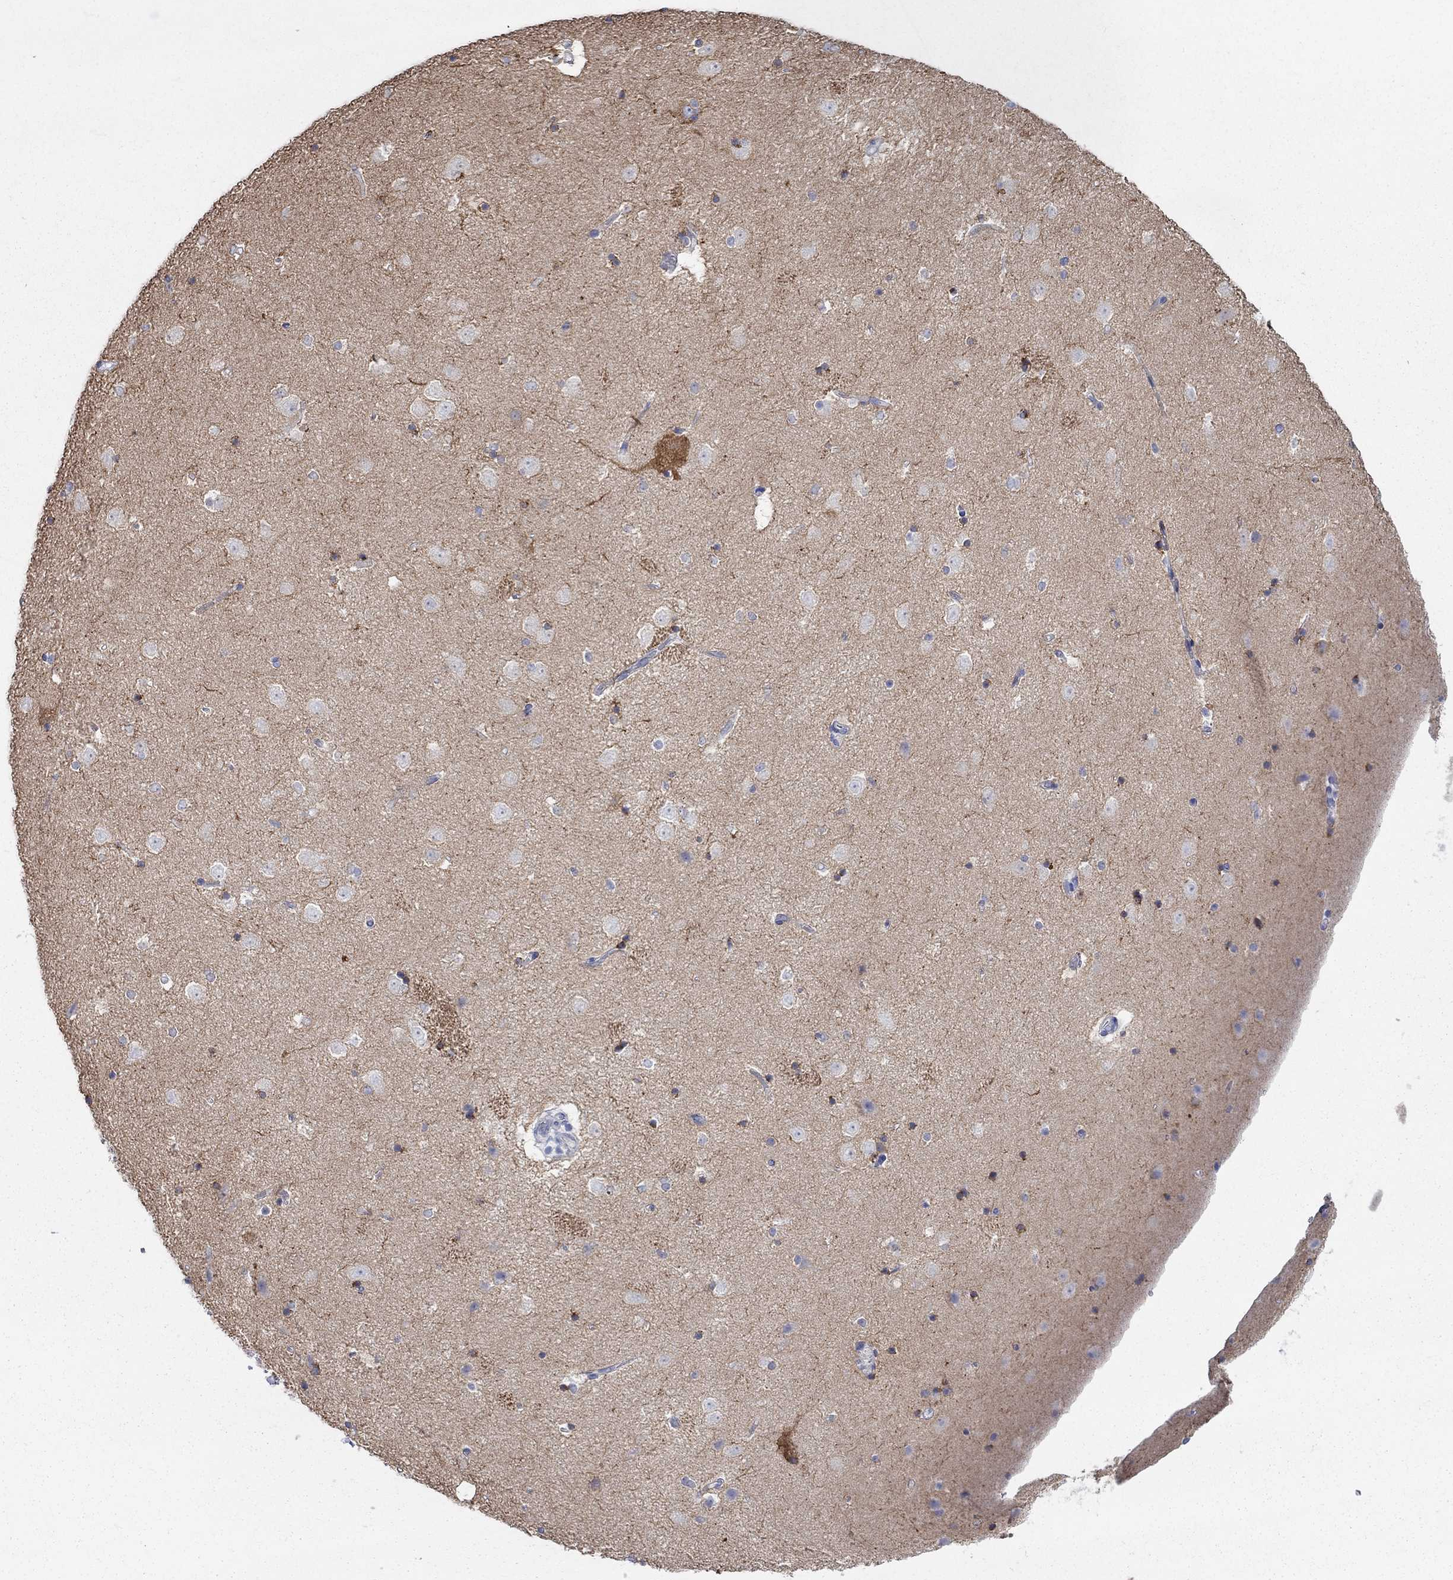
{"staining": {"intensity": "strong", "quantity": "<25%", "location": "cytoplasmic/membranous"}, "tissue": "caudate", "cell_type": "Glial cells", "image_type": "normal", "snomed": [{"axis": "morphology", "description": "Normal tissue, NOS"}, {"axis": "topography", "description": "Lateral ventricle wall"}], "caption": "DAB (3,3'-diaminobenzidine) immunohistochemical staining of unremarkable human caudate exhibits strong cytoplasmic/membranous protein expression in about <25% of glial cells.", "gene": "SPATA9", "patient": {"sex": "male", "age": 51}}